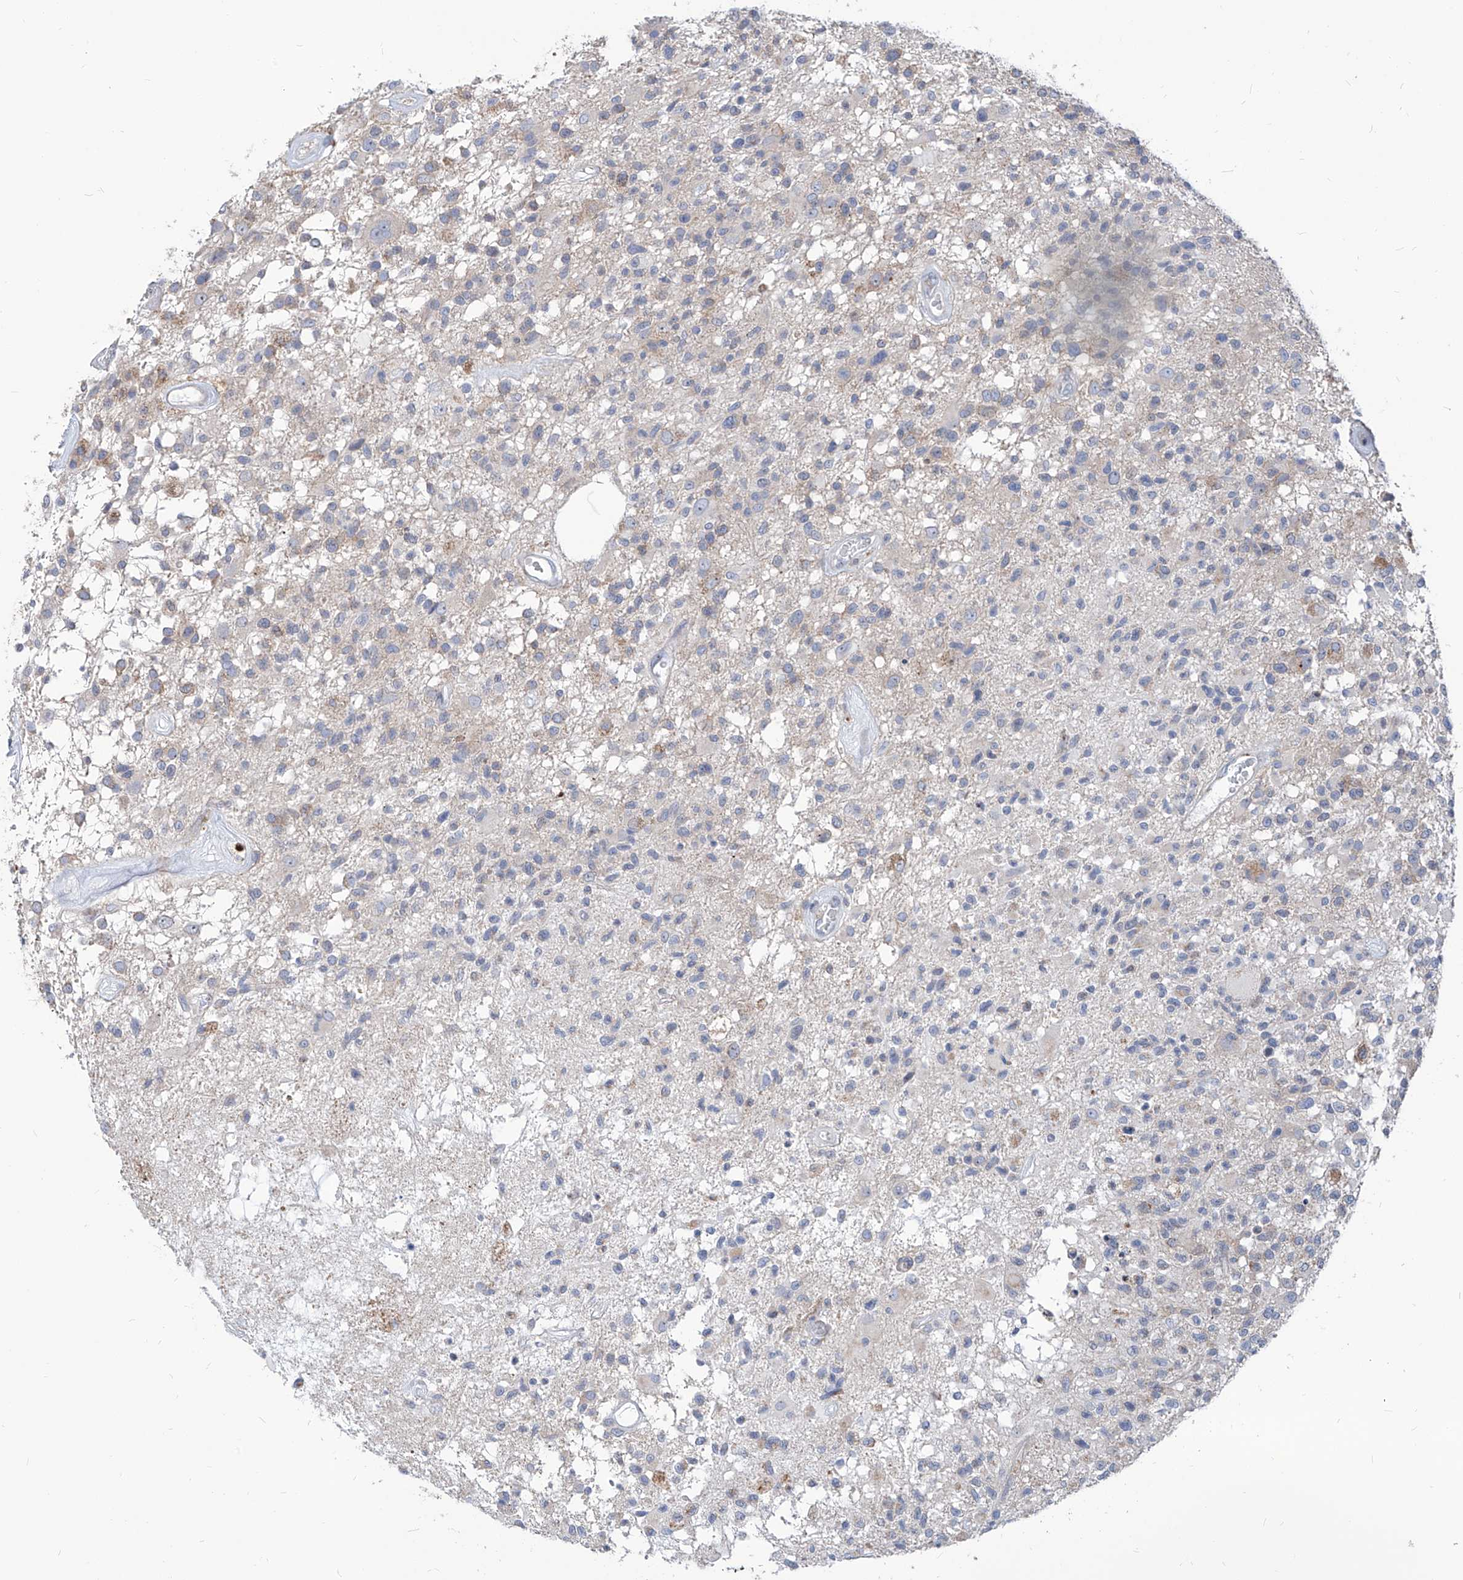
{"staining": {"intensity": "negative", "quantity": "none", "location": "none"}, "tissue": "glioma", "cell_type": "Tumor cells", "image_type": "cancer", "snomed": [{"axis": "morphology", "description": "Glioma, malignant, High grade"}, {"axis": "morphology", "description": "Glioblastoma, NOS"}, {"axis": "topography", "description": "Brain"}], "caption": "A photomicrograph of malignant glioma (high-grade) stained for a protein shows no brown staining in tumor cells.", "gene": "AGPS", "patient": {"sex": "male", "age": 60}}